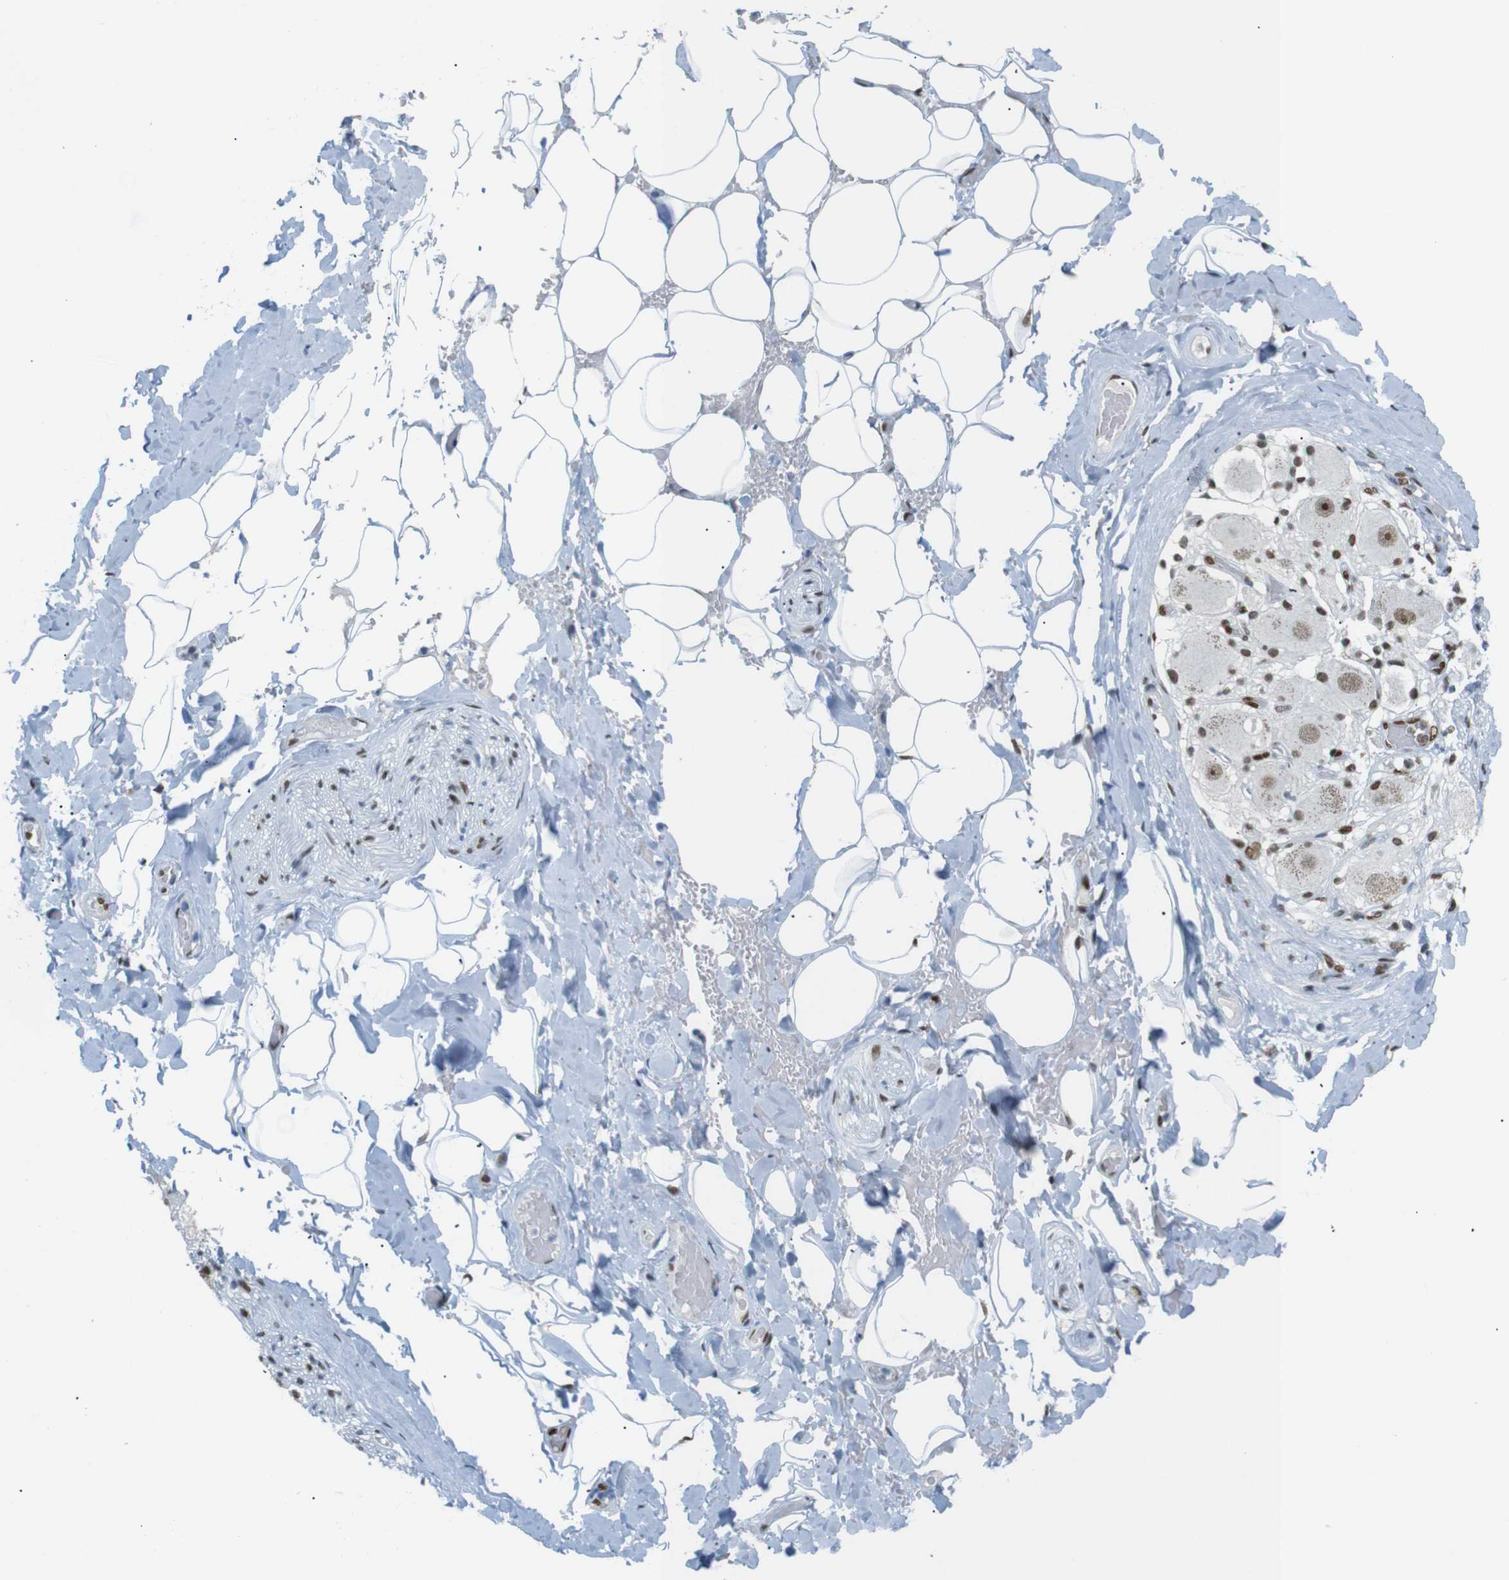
{"staining": {"intensity": "negative", "quantity": "none", "location": "none"}, "tissue": "adipose tissue", "cell_type": "Adipocytes", "image_type": "normal", "snomed": [{"axis": "morphology", "description": "Normal tissue, NOS"}, {"axis": "topography", "description": "Peripheral nerve tissue"}], "caption": "Adipose tissue stained for a protein using IHC exhibits no positivity adipocytes.", "gene": "RIOX2", "patient": {"sex": "male", "age": 70}}